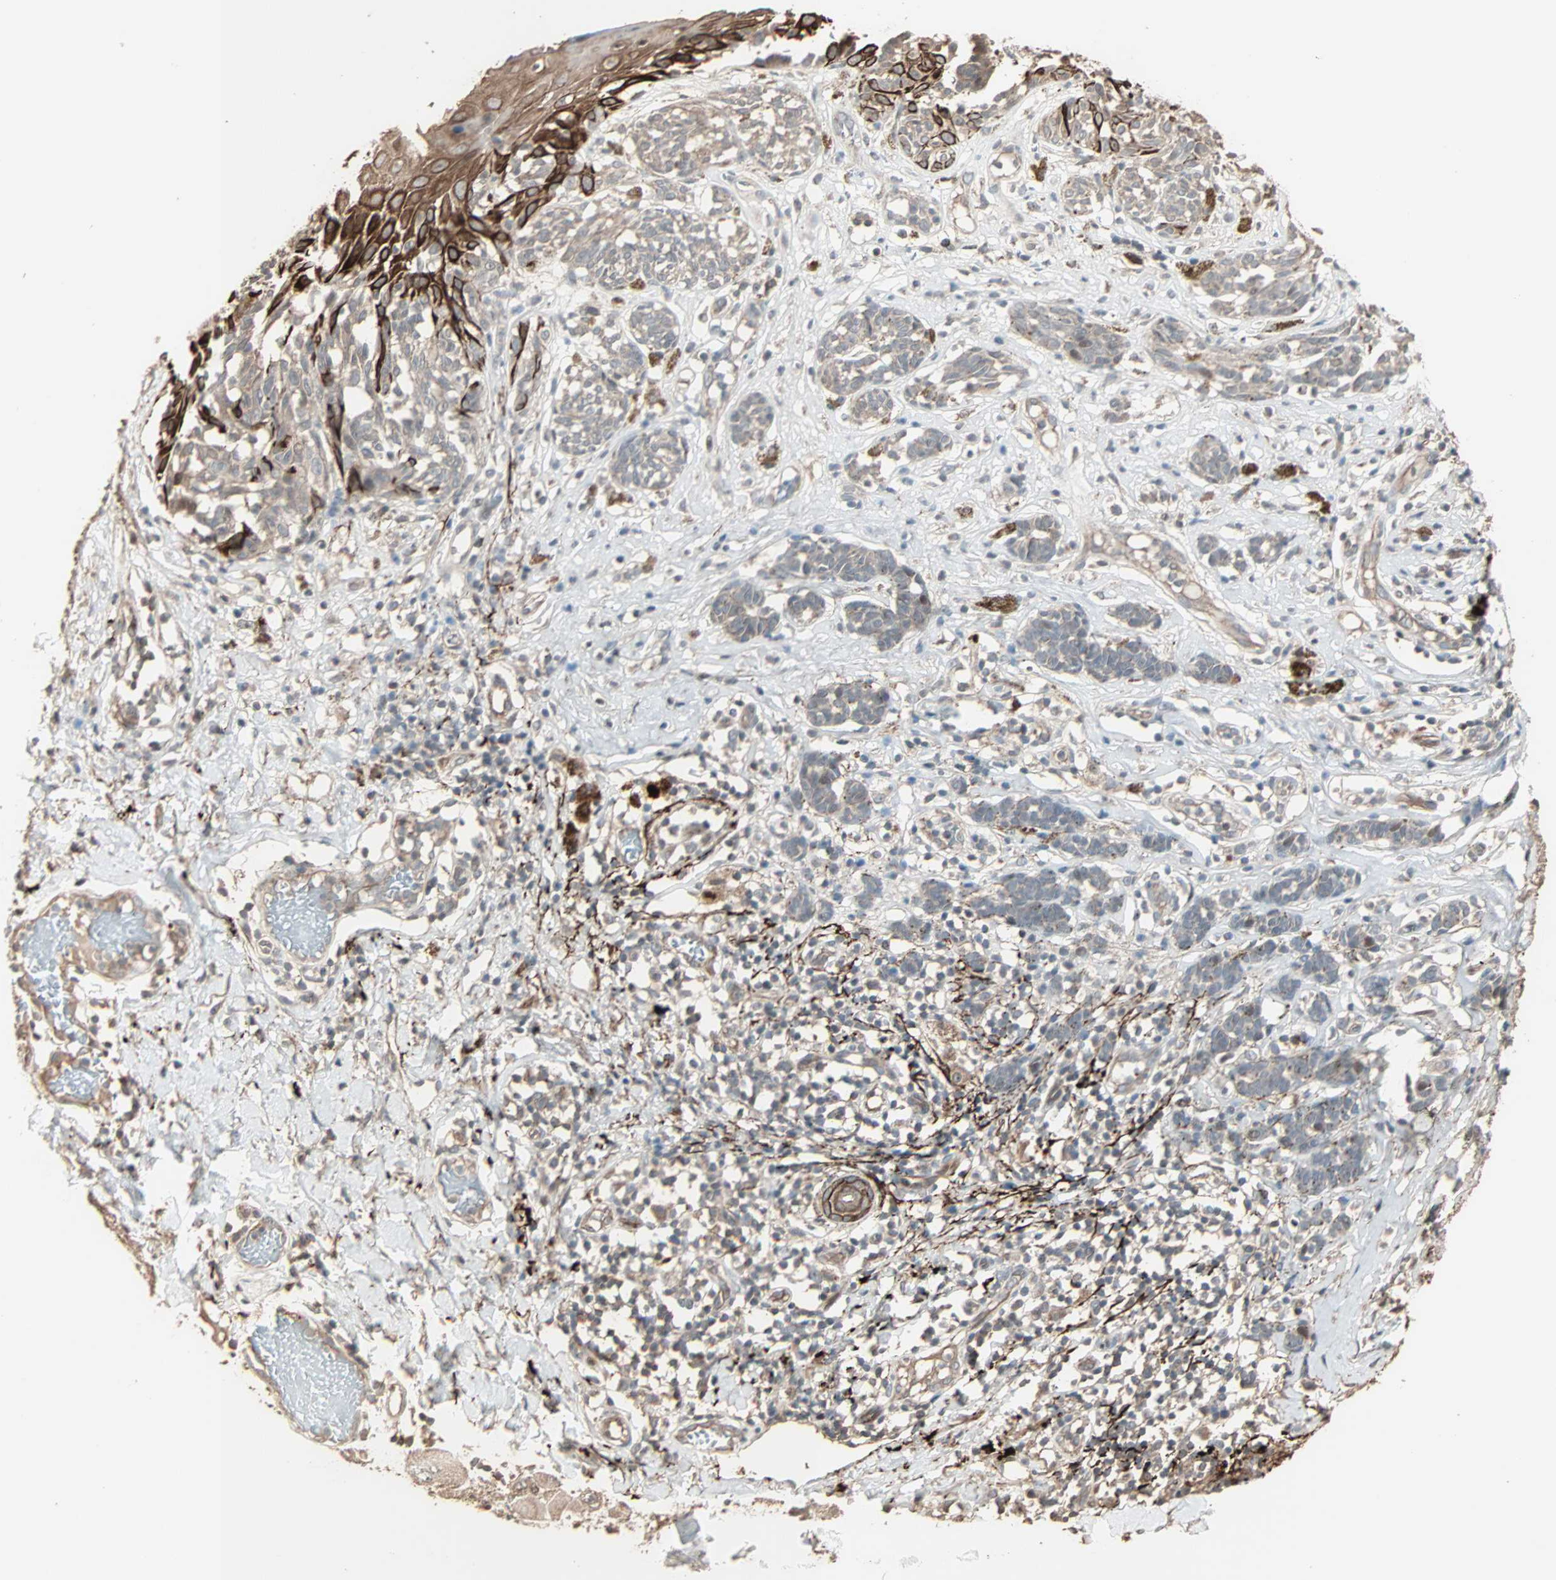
{"staining": {"intensity": "weak", "quantity": "25%-75%", "location": "cytoplasmic/membranous"}, "tissue": "melanoma", "cell_type": "Tumor cells", "image_type": "cancer", "snomed": [{"axis": "morphology", "description": "Malignant melanoma, NOS"}, {"axis": "topography", "description": "Skin"}], "caption": "Human malignant melanoma stained with a brown dye shows weak cytoplasmic/membranous positive staining in approximately 25%-75% of tumor cells.", "gene": "CALCRL", "patient": {"sex": "male", "age": 64}}